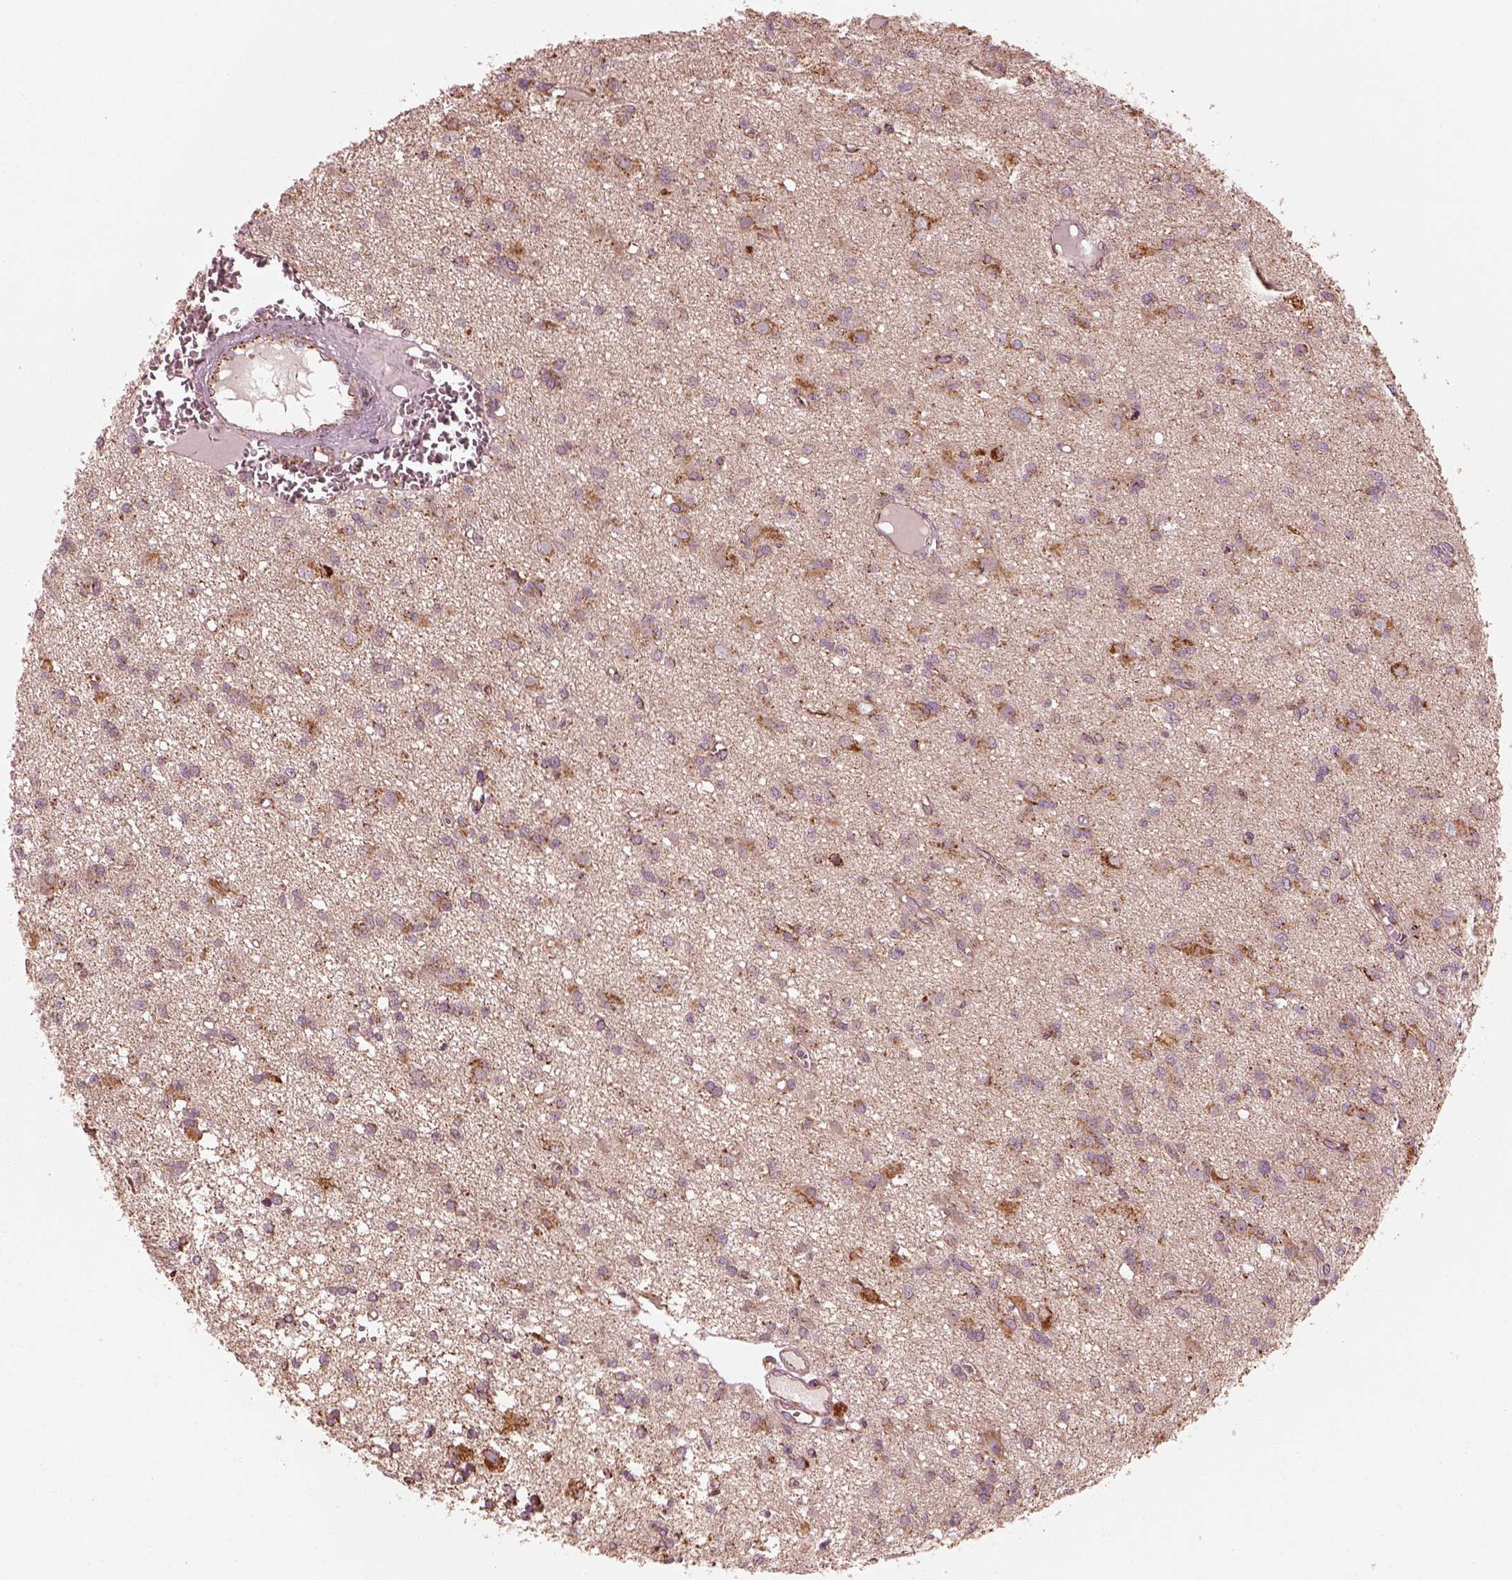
{"staining": {"intensity": "moderate", "quantity": "25%-75%", "location": "cytoplasmic/membranous"}, "tissue": "glioma", "cell_type": "Tumor cells", "image_type": "cancer", "snomed": [{"axis": "morphology", "description": "Glioma, malignant, Low grade"}, {"axis": "topography", "description": "Brain"}], "caption": "A medium amount of moderate cytoplasmic/membranous expression is appreciated in approximately 25%-75% of tumor cells in glioma tissue.", "gene": "NDUFB10", "patient": {"sex": "male", "age": 64}}